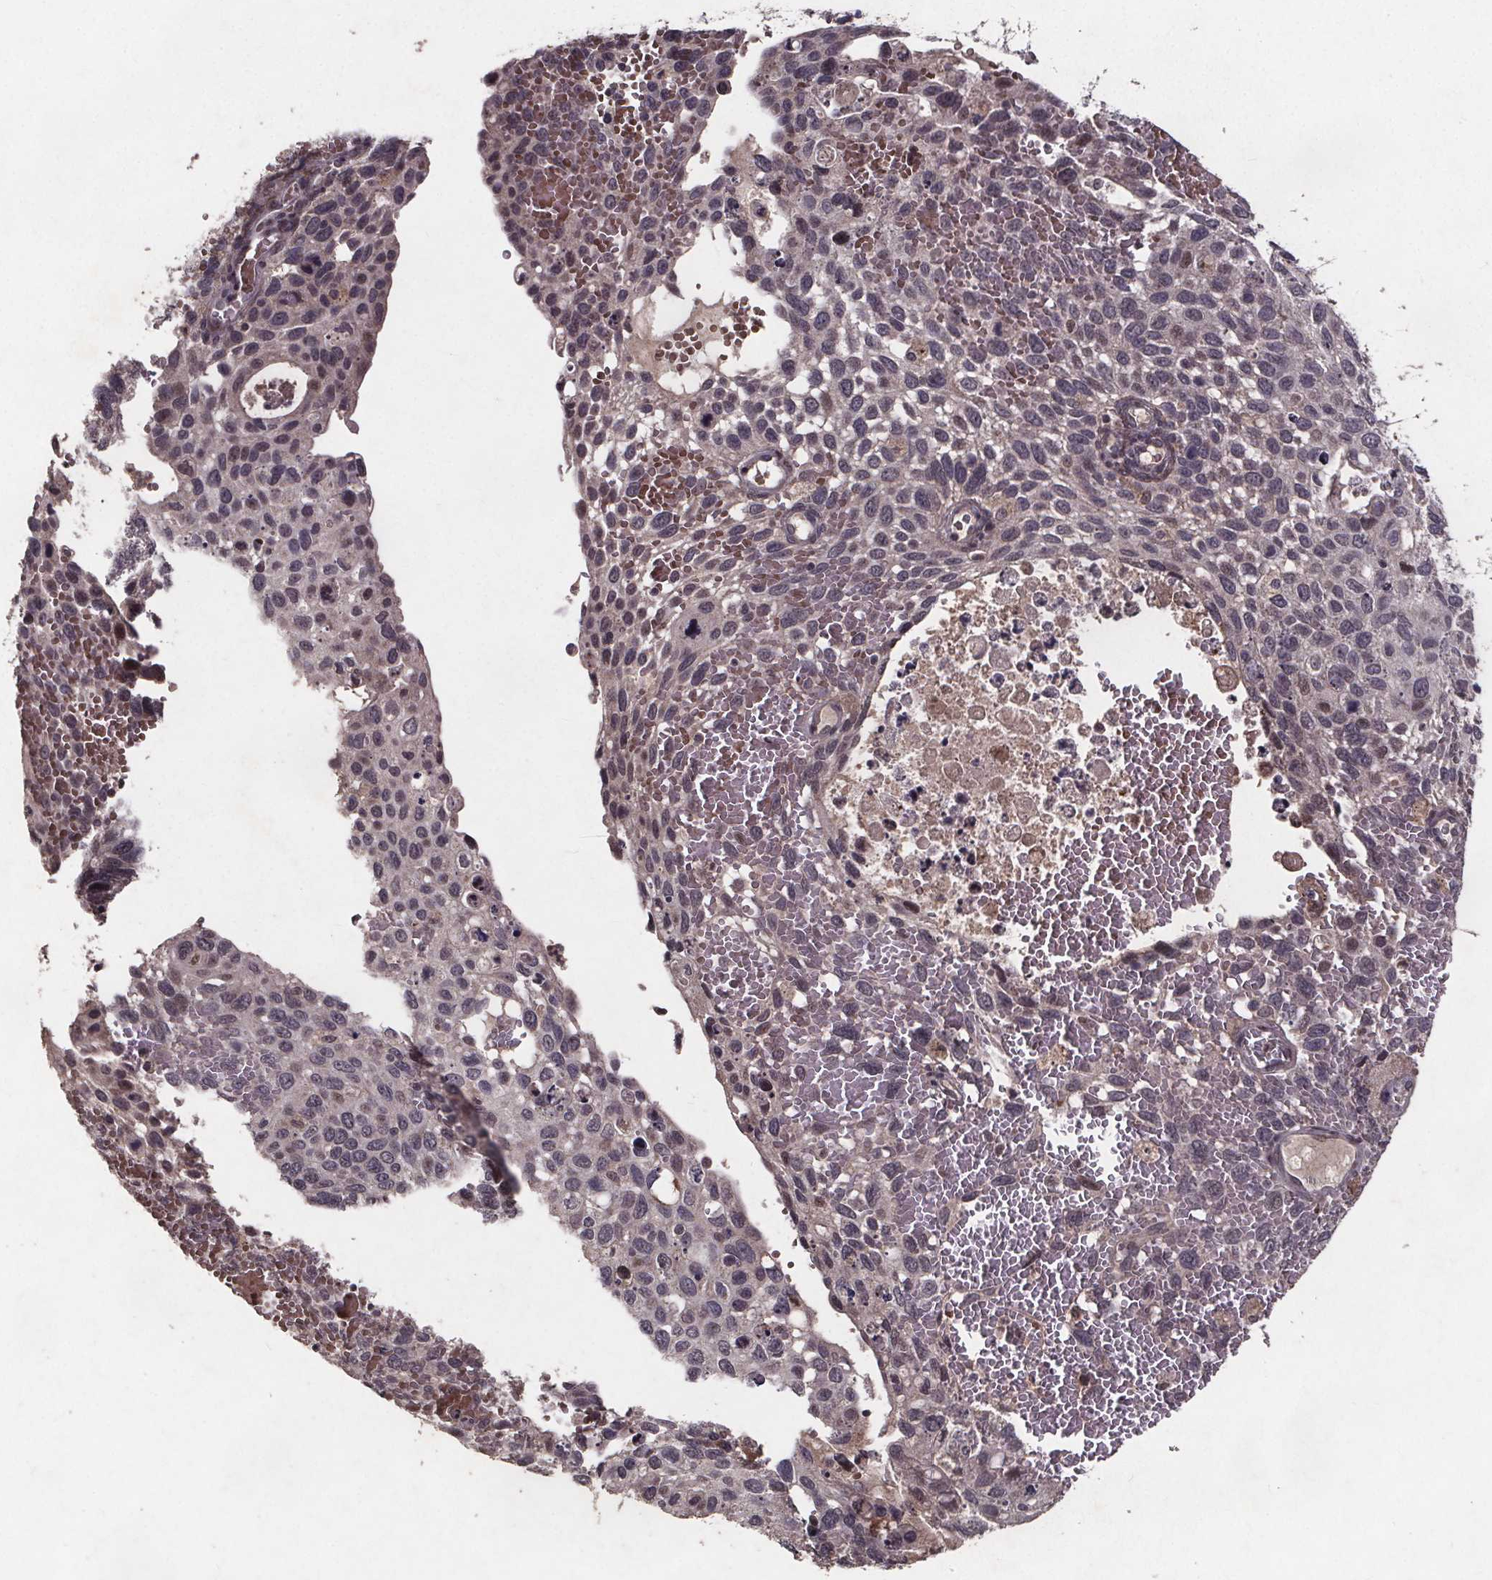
{"staining": {"intensity": "negative", "quantity": "none", "location": "none"}, "tissue": "cervical cancer", "cell_type": "Tumor cells", "image_type": "cancer", "snomed": [{"axis": "morphology", "description": "Squamous cell carcinoma, NOS"}, {"axis": "topography", "description": "Cervix"}], "caption": "Tumor cells are negative for brown protein staining in squamous cell carcinoma (cervical). The staining is performed using DAB (3,3'-diaminobenzidine) brown chromogen with nuclei counter-stained in using hematoxylin.", "gene": "GPX3", "patient": {"sex": "female", "age": 70}}